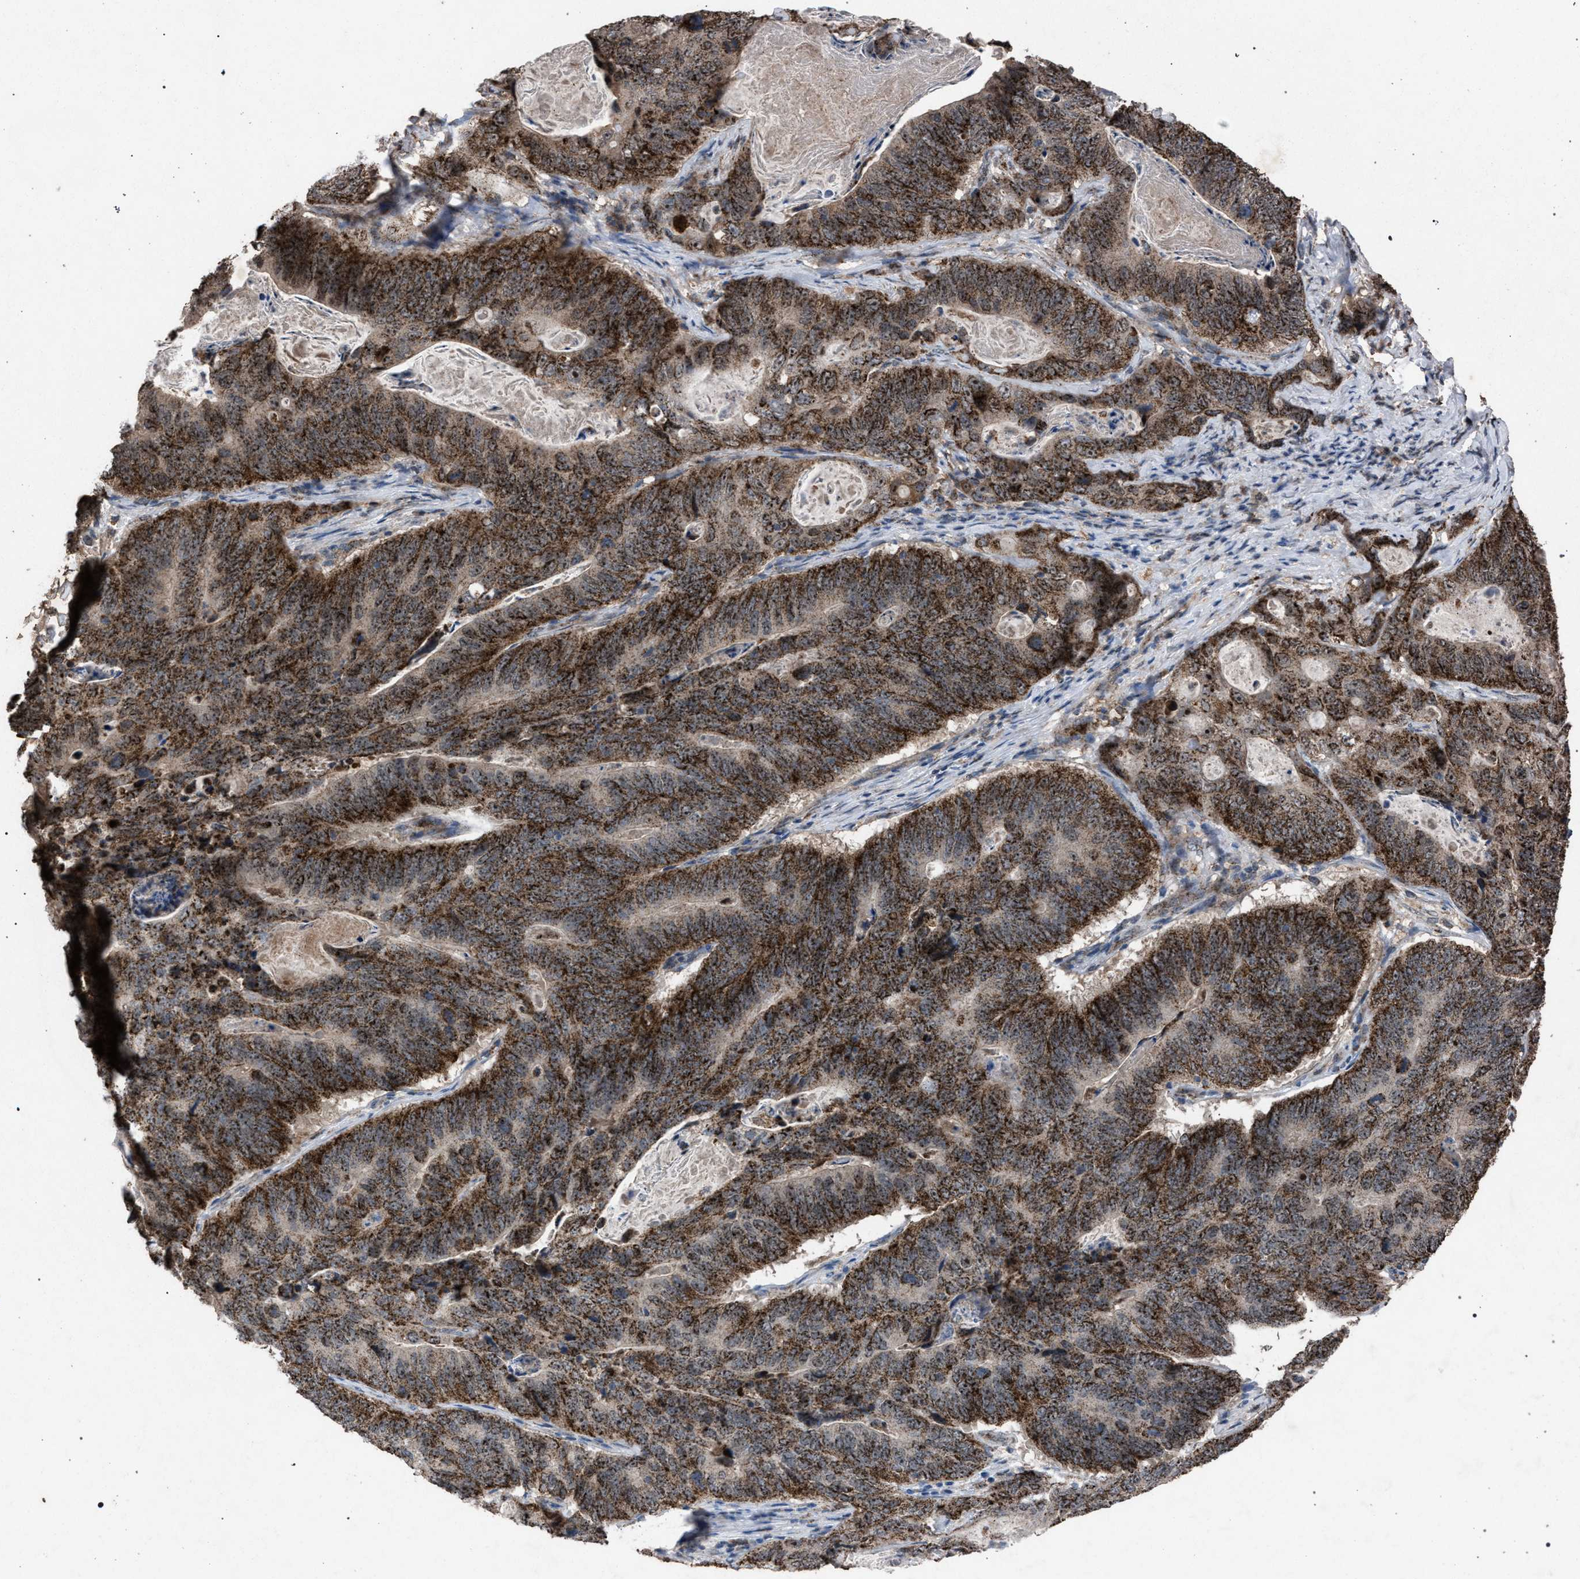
{"staining": {"intensity": "moderate", "quantity": ">75%", "location": "cytoplasmic/membranous"}, "tissue": "stomach cancer", "cell_type": "Tumor cells", "image_type": "cancer", "snomed": [{"axis": "morphology", "description": "Normal tissue, NOS"}, {"axis": "morphology", "description": "Adenocarcinoma, NOS"}, {"axis": "topography", "description": "Stomach"}], "caption": "Protein positivity by IHC exhibits moderate cytoplasmic/membranous staining in about >75% of tumor cells in stomach cancer.", "gene": "HSD17B4", "patient": {"sex": "female", "age": 89}}